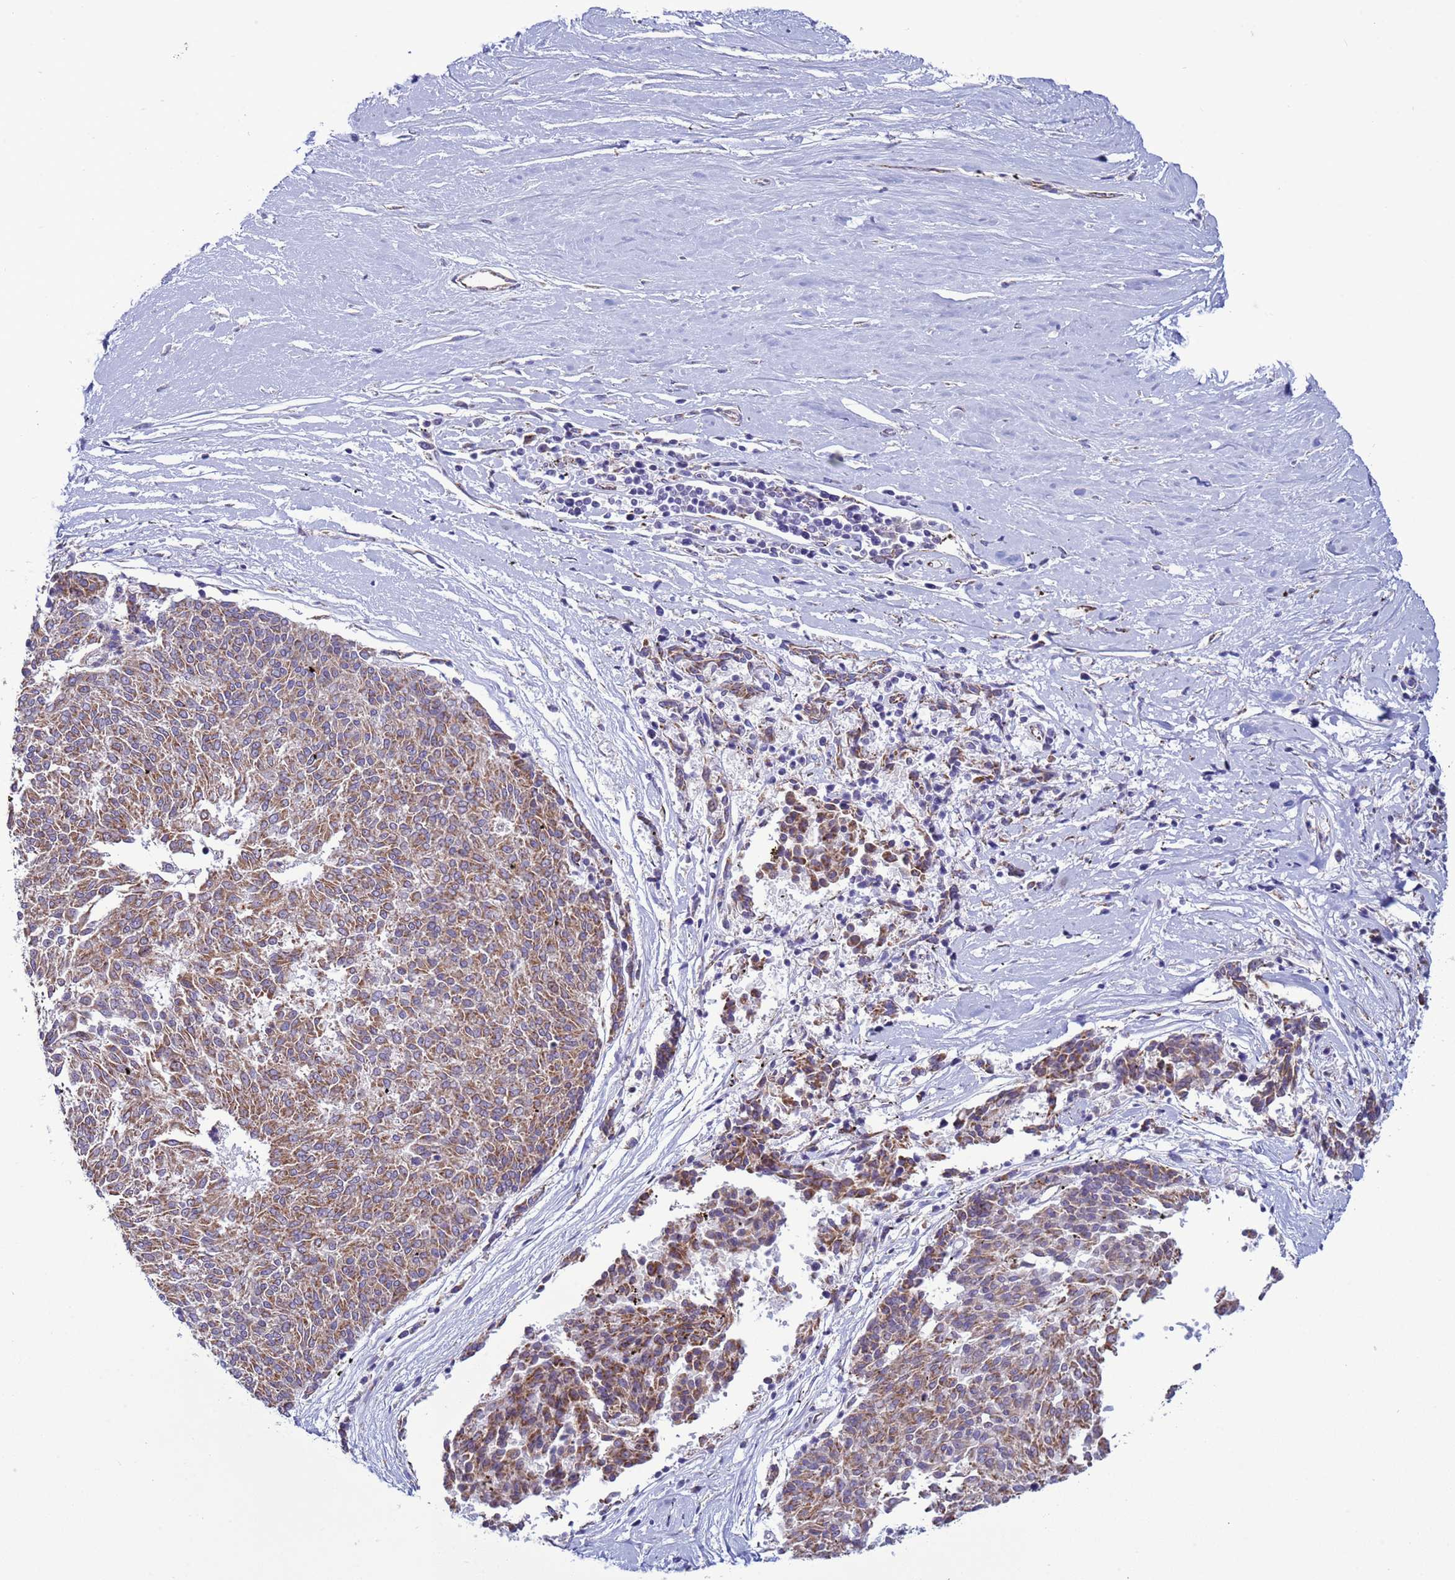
{"staining": {"intensity": "moderate", "quantity": ">75%", "location": "cytoplasmic/membranous"}, "tissue": "melanoma", "cell_type": "Tumor cells", "image_type": "cancer", "snomed": [{"axis": "morphology", "description": "Malignant melanoma, NOS"}, {"axis": "topography", "description": "Skin"}], "caption": "A high-resolution histopathology image shows immunohistochemistry staining of malignant melanoma, which demonstrates moderate cytoplasmic/membranous expression in about >75% of tumor cells.", "gene": "ABHD17B", "patient": {"sex": "female", "age": 72}}